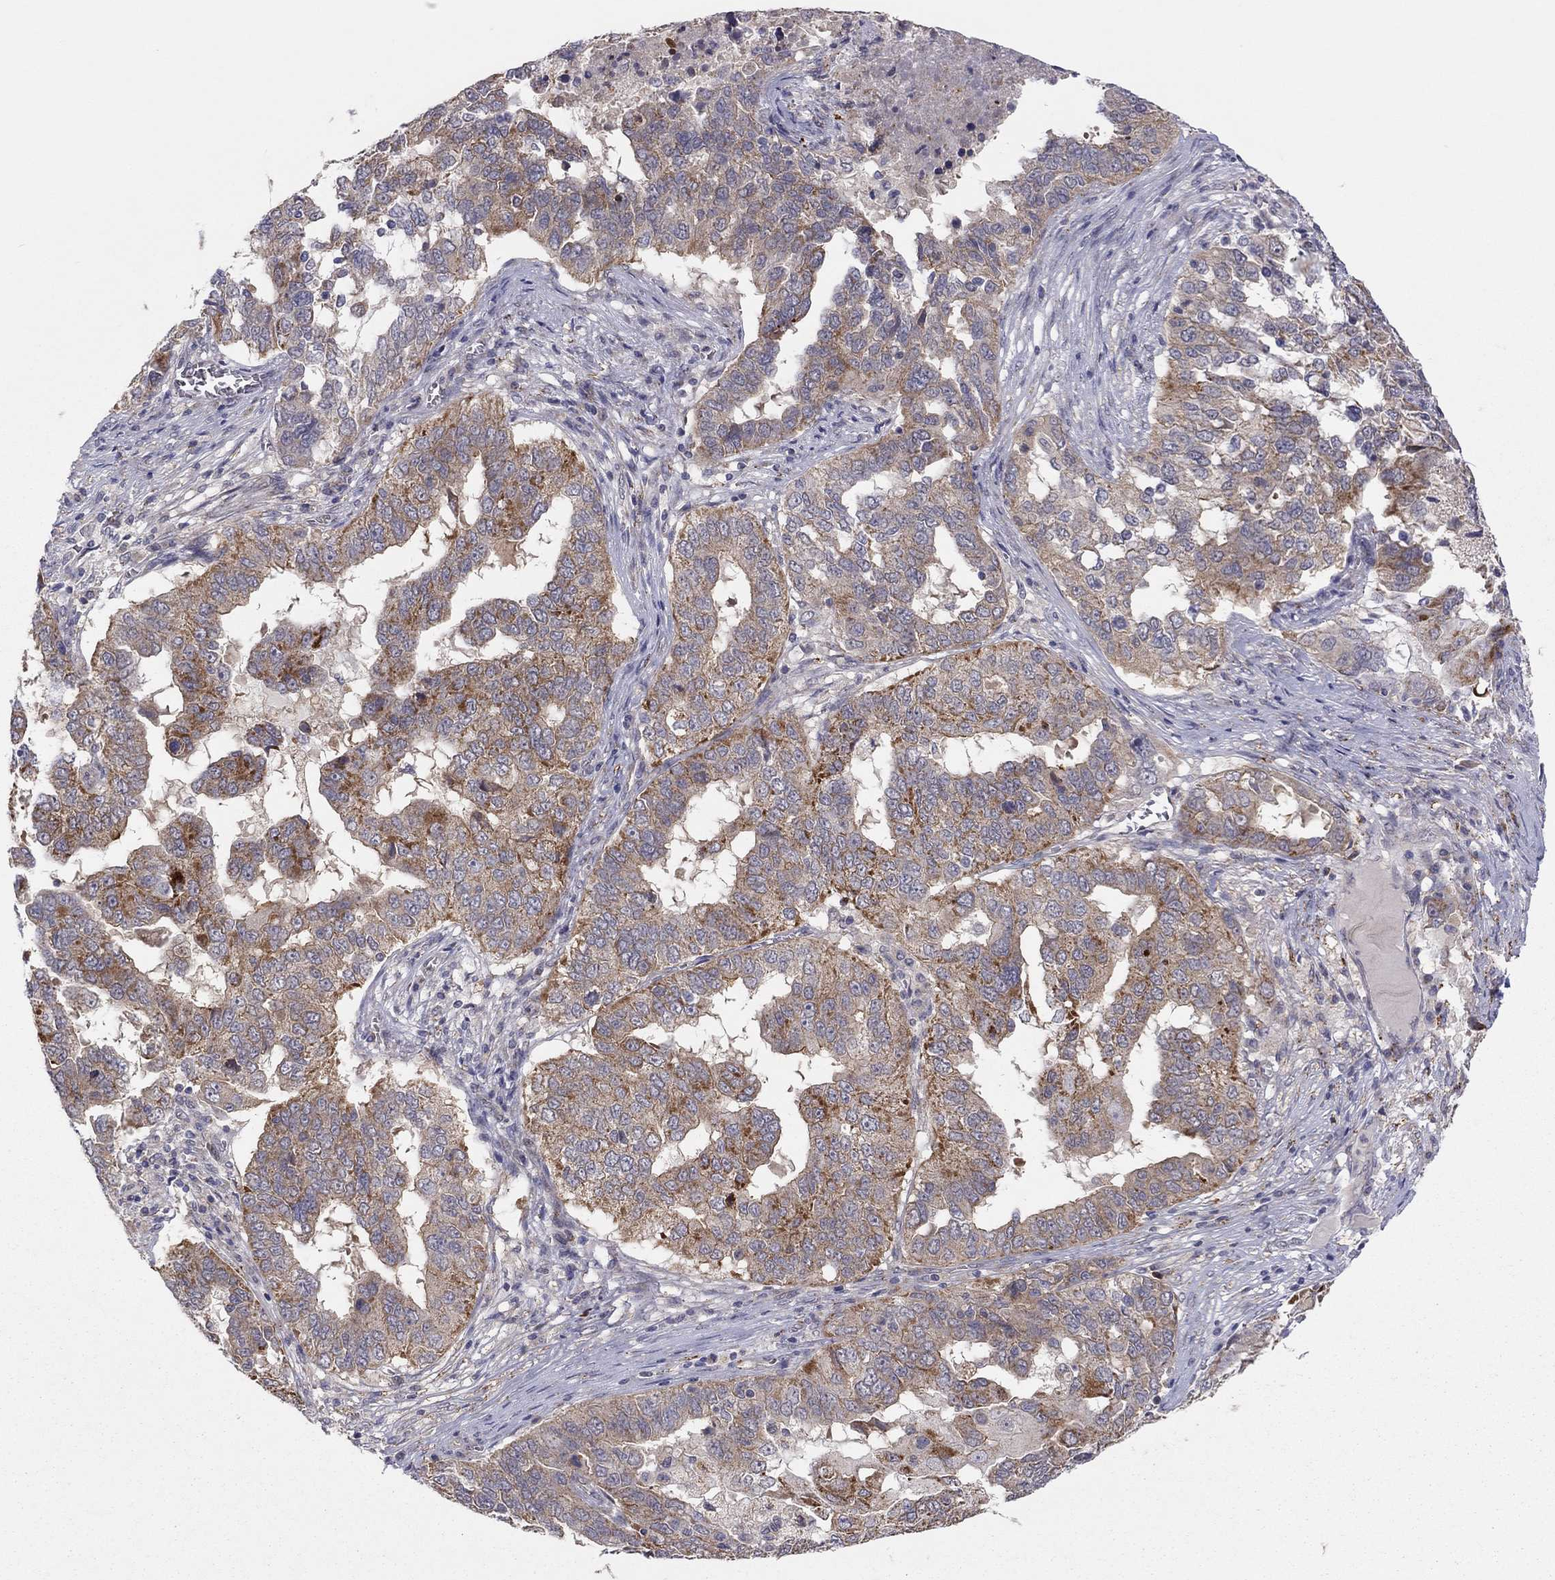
{"staining": {"intensity": "moderate", "quantity": "25%-75%", "location": "cytoplasmic/membranous"}, "tissue": "ovarian cancer", "cell_type": "Tumor cells", "image_type": "cancer", "snomed": [{"axis": "morphology", "description": "Carcinoma, endometroid"}, {"axis": "topography", "description": "Soft tissue"}, {"axis": "topography", "description": "Ovary"}], "caption": "DAB immunohistochemical staining of ovarian cancer (endometroid carcinoma) shows moderate cytoplasmic/membranous protein positivity in about 25%-75% of tumor cells. (IHC, brightfield microscopy, high magnification).", "gene": "CRACDL", "patient": {"sex": "female", "age": 52}}